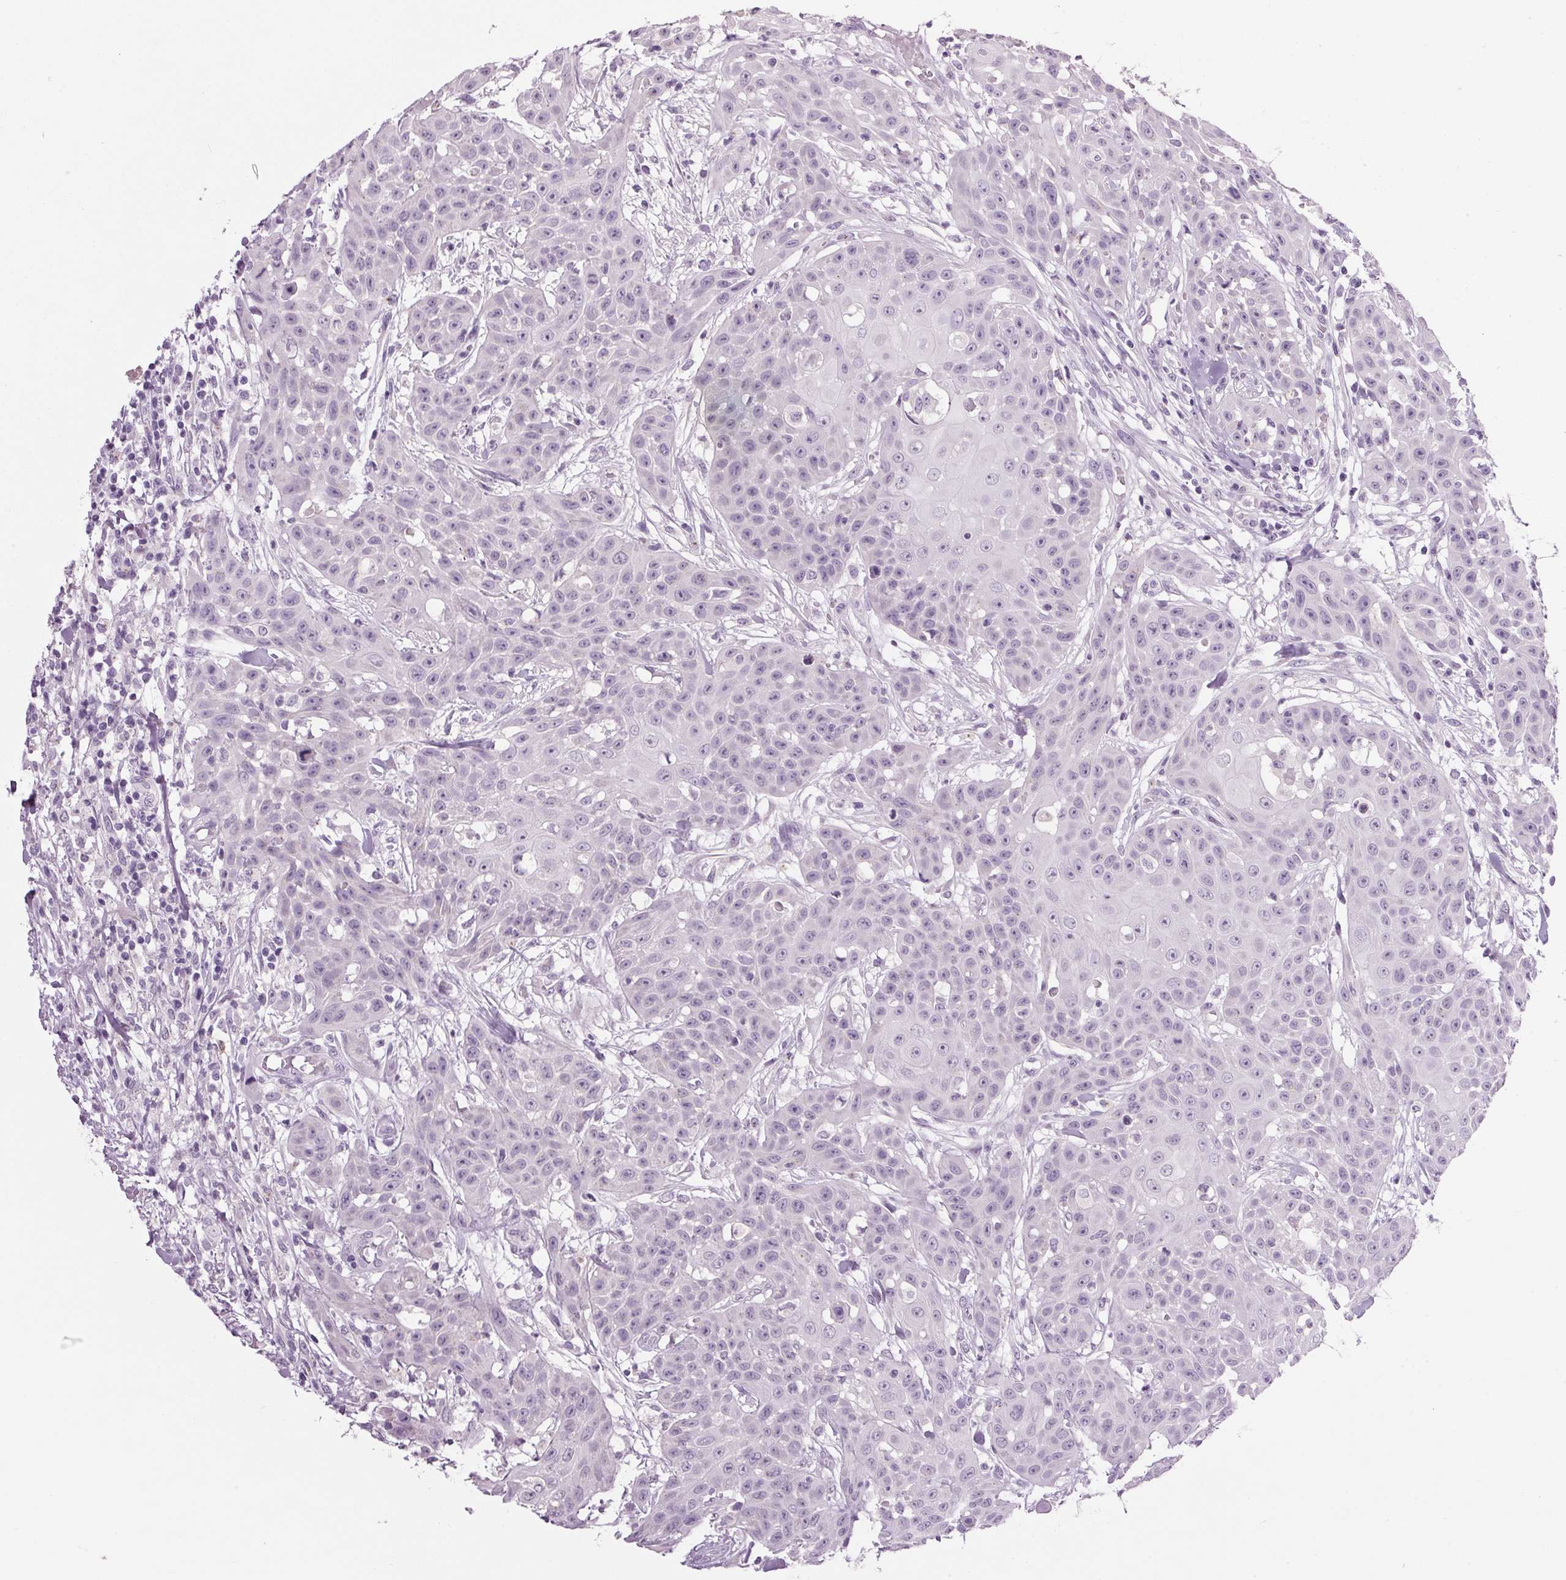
{"staining": {"intensity": "negative", "quantity": "none", "location": "none"}, "tissue": "head and neck cancer", "cell_type": "Tumor cells", "image_type": "cancer", "snomed": [{"axis": "morphology", "description": "Squamous cell carcinoma, NOS"}, {"axis": "topography", "description": "Oral tissue"}, {"axis": "topography", "description": "Head-Neck"}], "caption": "Protein analysis of head and neck squamous cell carcinoma shows no significant positivity in tumor cells.", "gene": "PPP1R1A", "patient": {"sex": "female", "age": 55}}